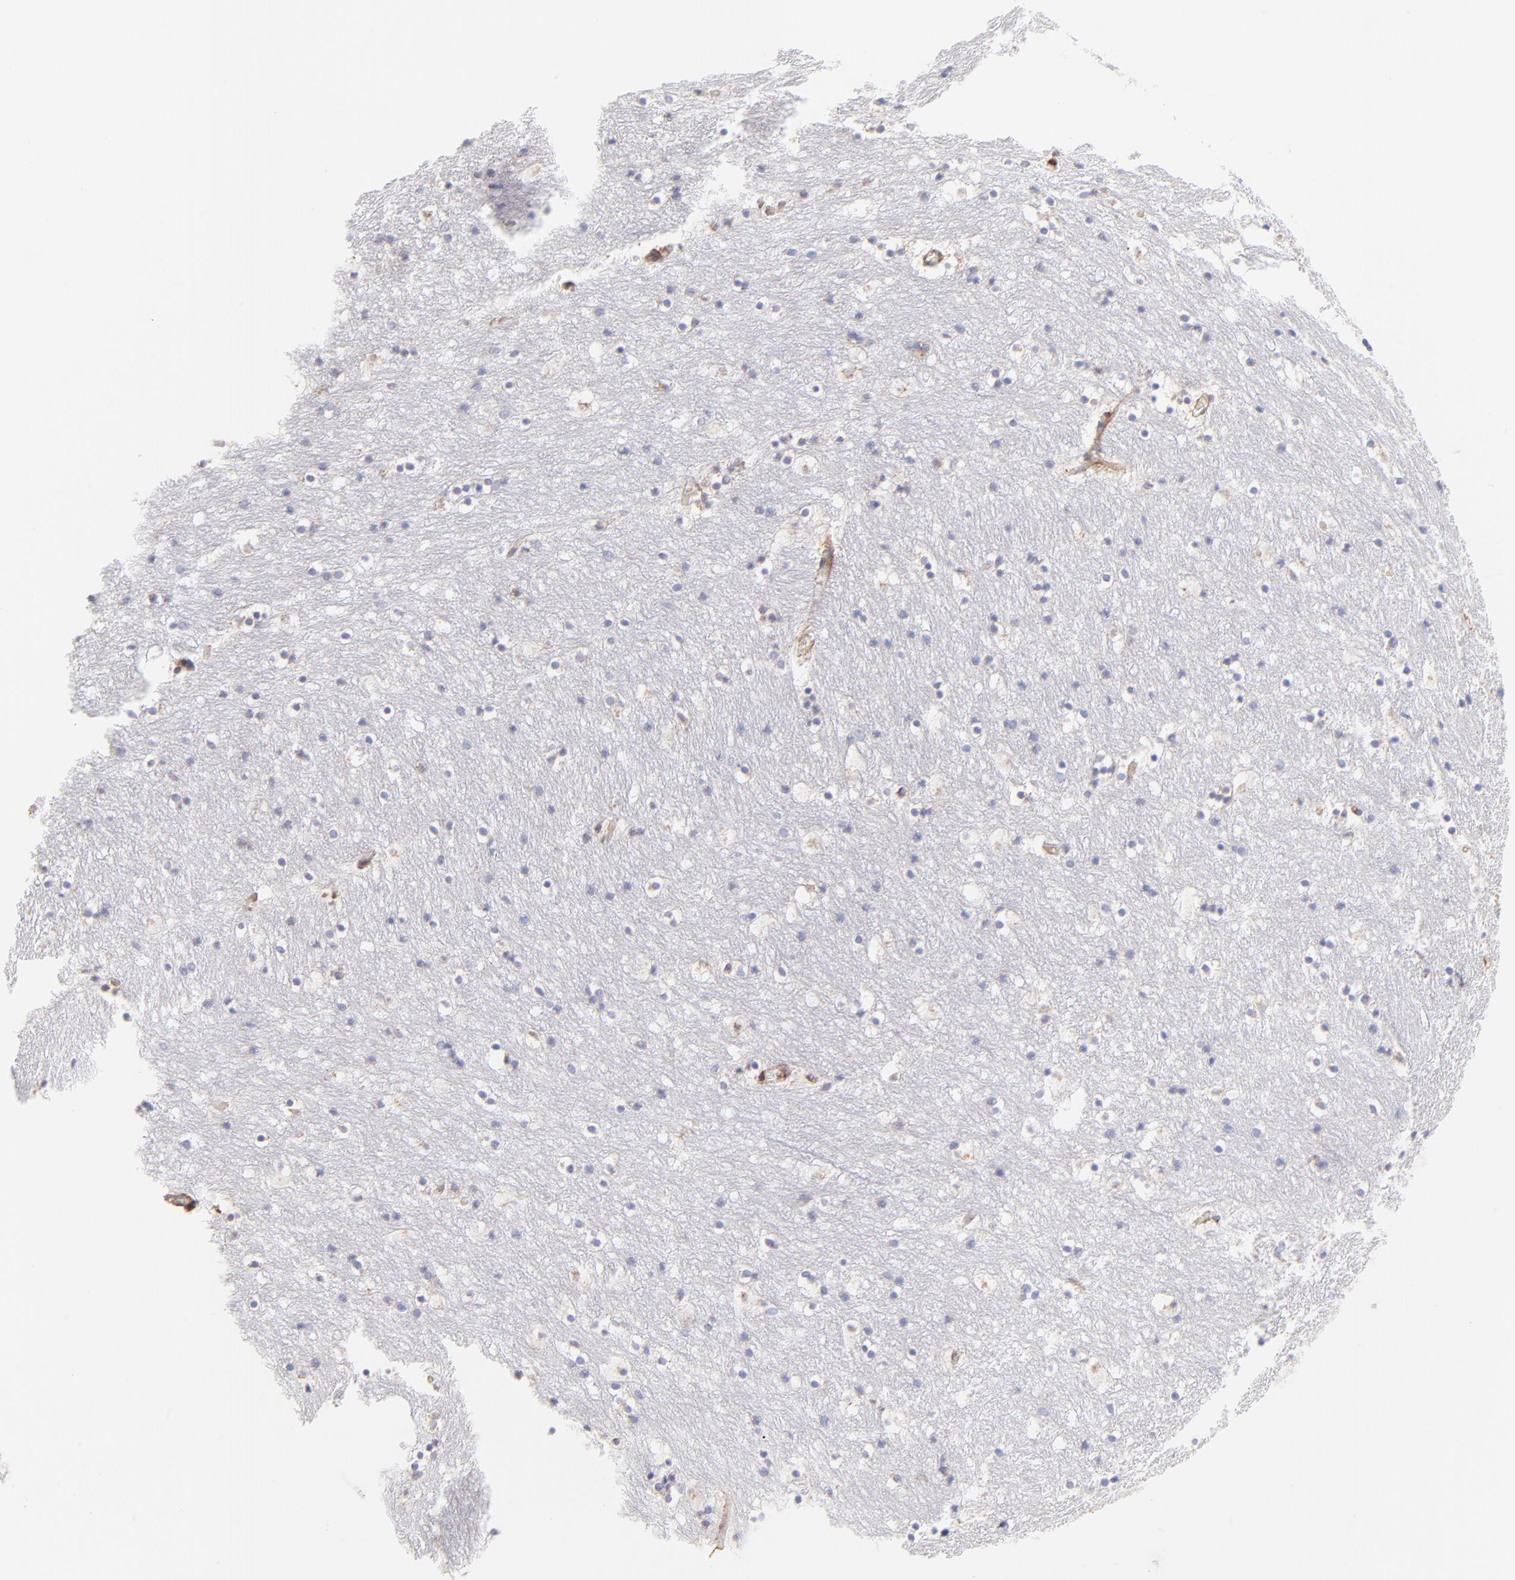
{"staining": {"intensity": "negative", "quantity": "none", "location": "none"}, "tissue": "caudate", "cell_type": "Glial cells", "image_type": "normal", "snomed": [{"axis": "morphology", "description": "Normal tissue, NOS"}, {"axis": "topography", "description": "Lateral ventricle wall"}], "caption": "The micrograph displays no staining of glial cells in normal caudate. (DAB (3,3'-diaminobenzidine) IHC visualized using brightfield microscopy, high magnification).", "gene": "BGN", "patient": {"sex": "male", "age": 45}}